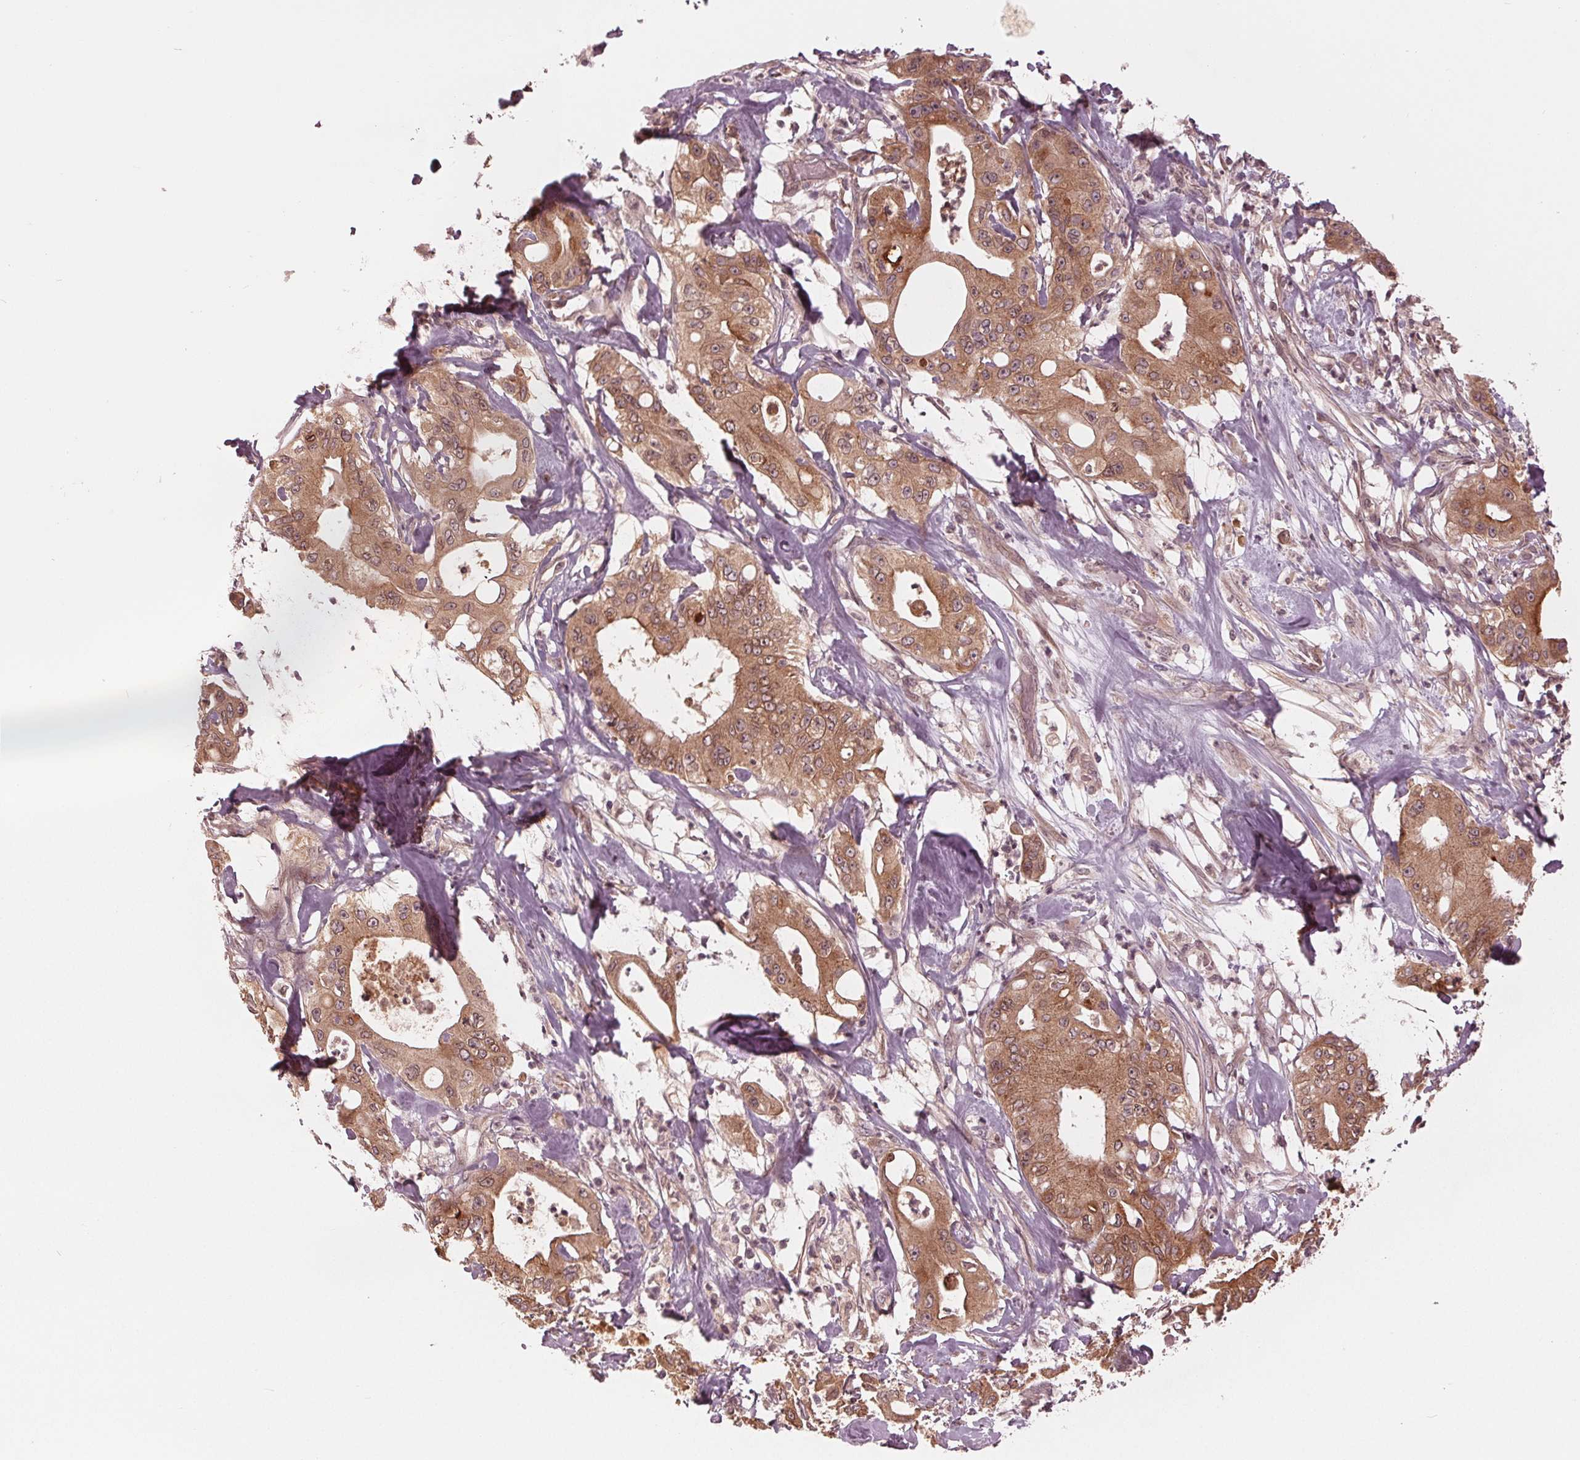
{"staining": {"intensity": "moderate", "quantity": ">75%", "location": "cytoplasmic/membranous"}, "tissue": "pancreatic cancer", "cell_type": "Tumor cells", "image_type": "cancer", "snomed": [{"axis": "morphology", "description": "Adenocarcinoma, NOS"}, {"axis": "topography", "description": "Pancreas"}], "caption": "A photomicrograph of human pancreatic cancer (adenocarcinoma) stained for a protein exhibits moderate cytoplasmic/membranous brown staining in tumor cells.", "gene": "ZNF471", "patient": {"sex": "male", "age": 71}}